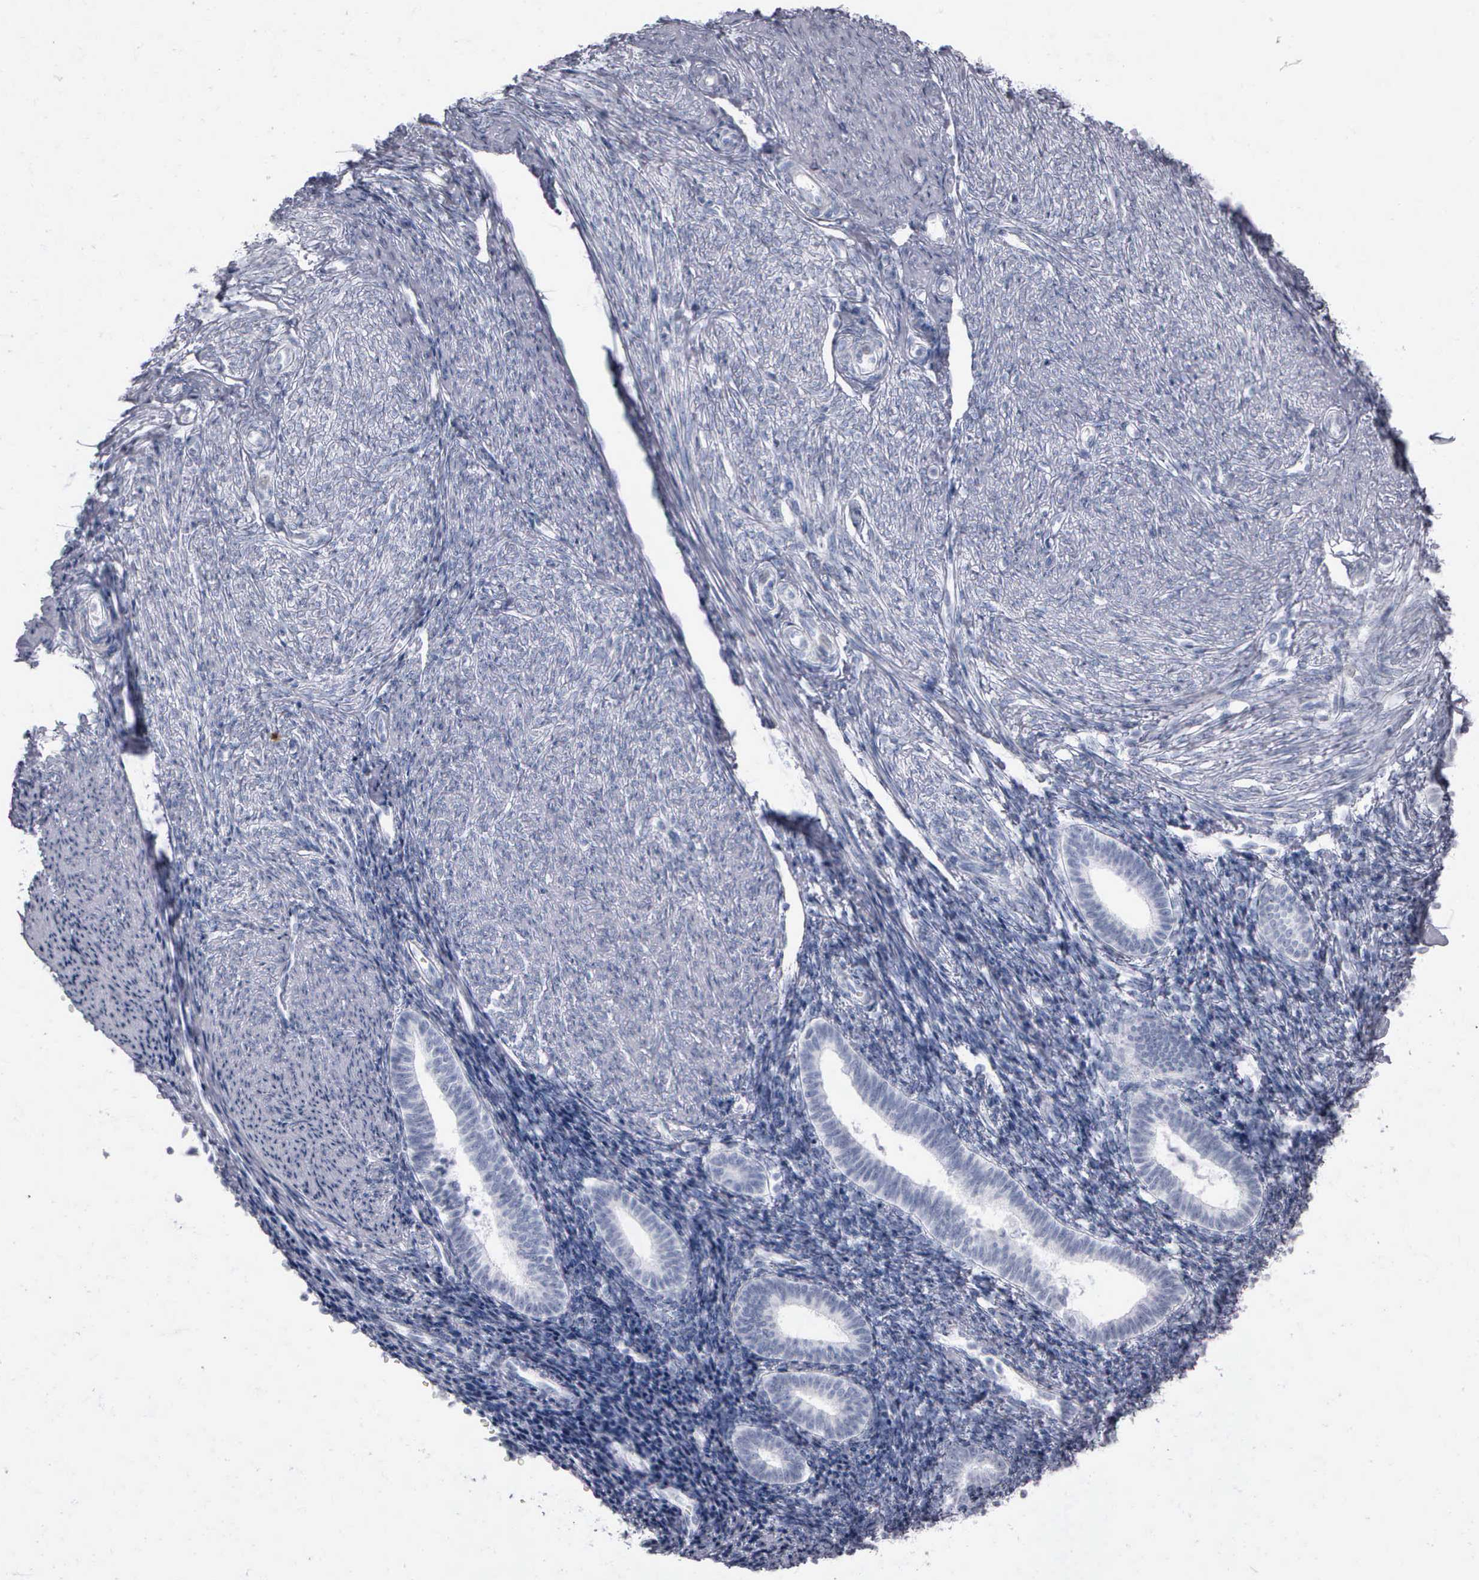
{"staining": {"intensity": "negative", "quantity": "none", "location": "none"}, "tissue": "endometrium", "cell_type": "Cells in endometrial stroma", "image_type": "normal", "snomed": [{"axis": "morphology", "description": "Normal tissue, NOS"}, {"axis": "topography", "description": "Endometrium"}], "caption": "Immunohistochemistry (IHC) of benign endometrium displays no expression in cells in endometrial stroma.", "gene": "NKX2", "patient": {"sex": "female", "age": 52}}